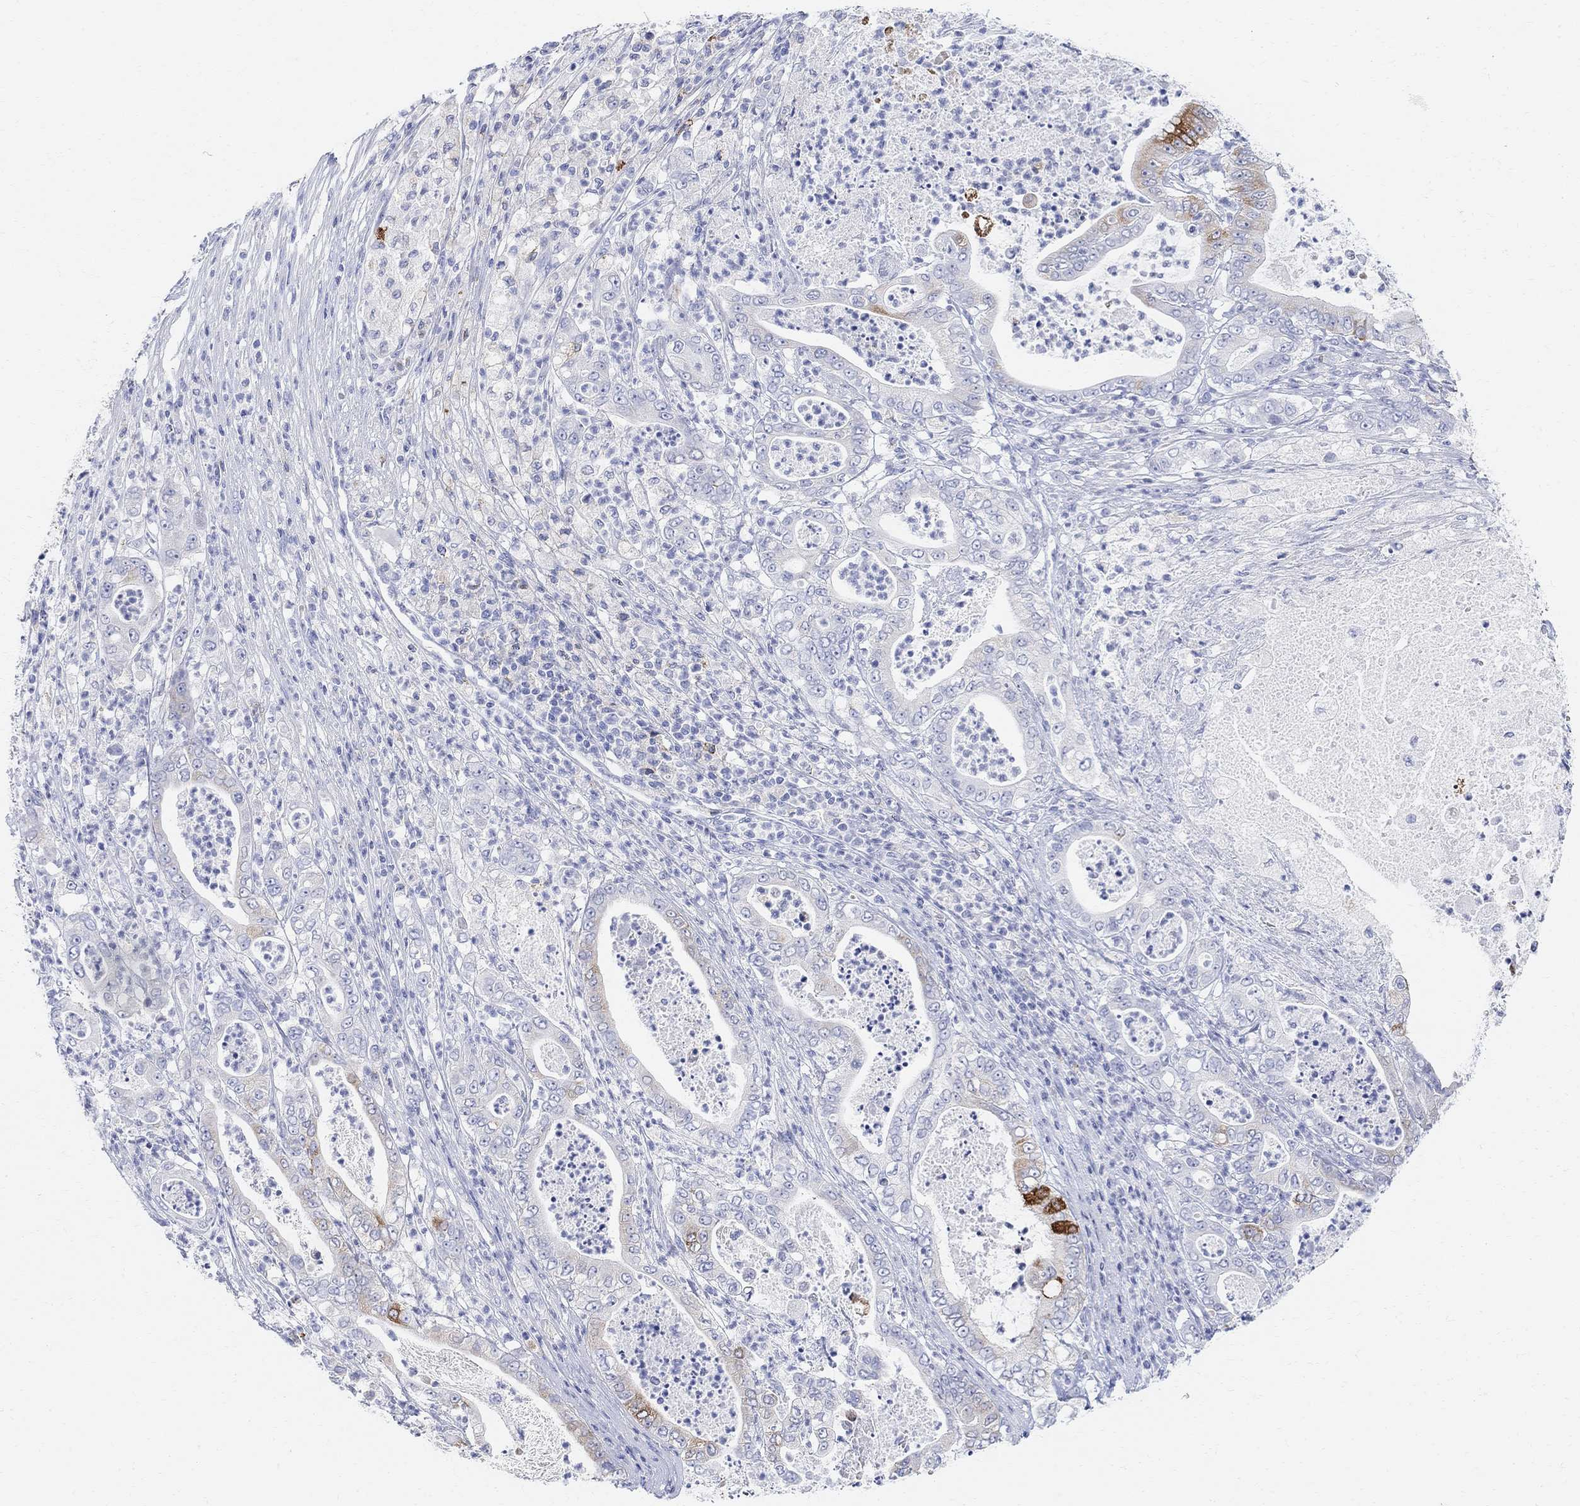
{"staining": {"intensity": "strong", "quantity": "<25%", "location": "cytoplasmic/membranous"}, "tissue": "pancreatic cancer", "cell_type": "Tumor cells", "image_type": "cancer", "snomed": [{"axis": "morphology", "description": "Adenocarcinoma, NOS"}, {"axis": "topography", "description": "Pancreas"}], "caption": "Immunohistochemistry (DAB (3,3'-diaminobenzidine)) staining of adenocarcinoma (pancreatic) shows strong cytoplasmic/membranous protein positivity in approximately <25% of tumor cells. (DAB (3,3'-diaminobenzidine) IHC with brightfield microscopy, high magnification).", "gene": "RETNLB", "patient": {"sex": "male", "age": 71}}